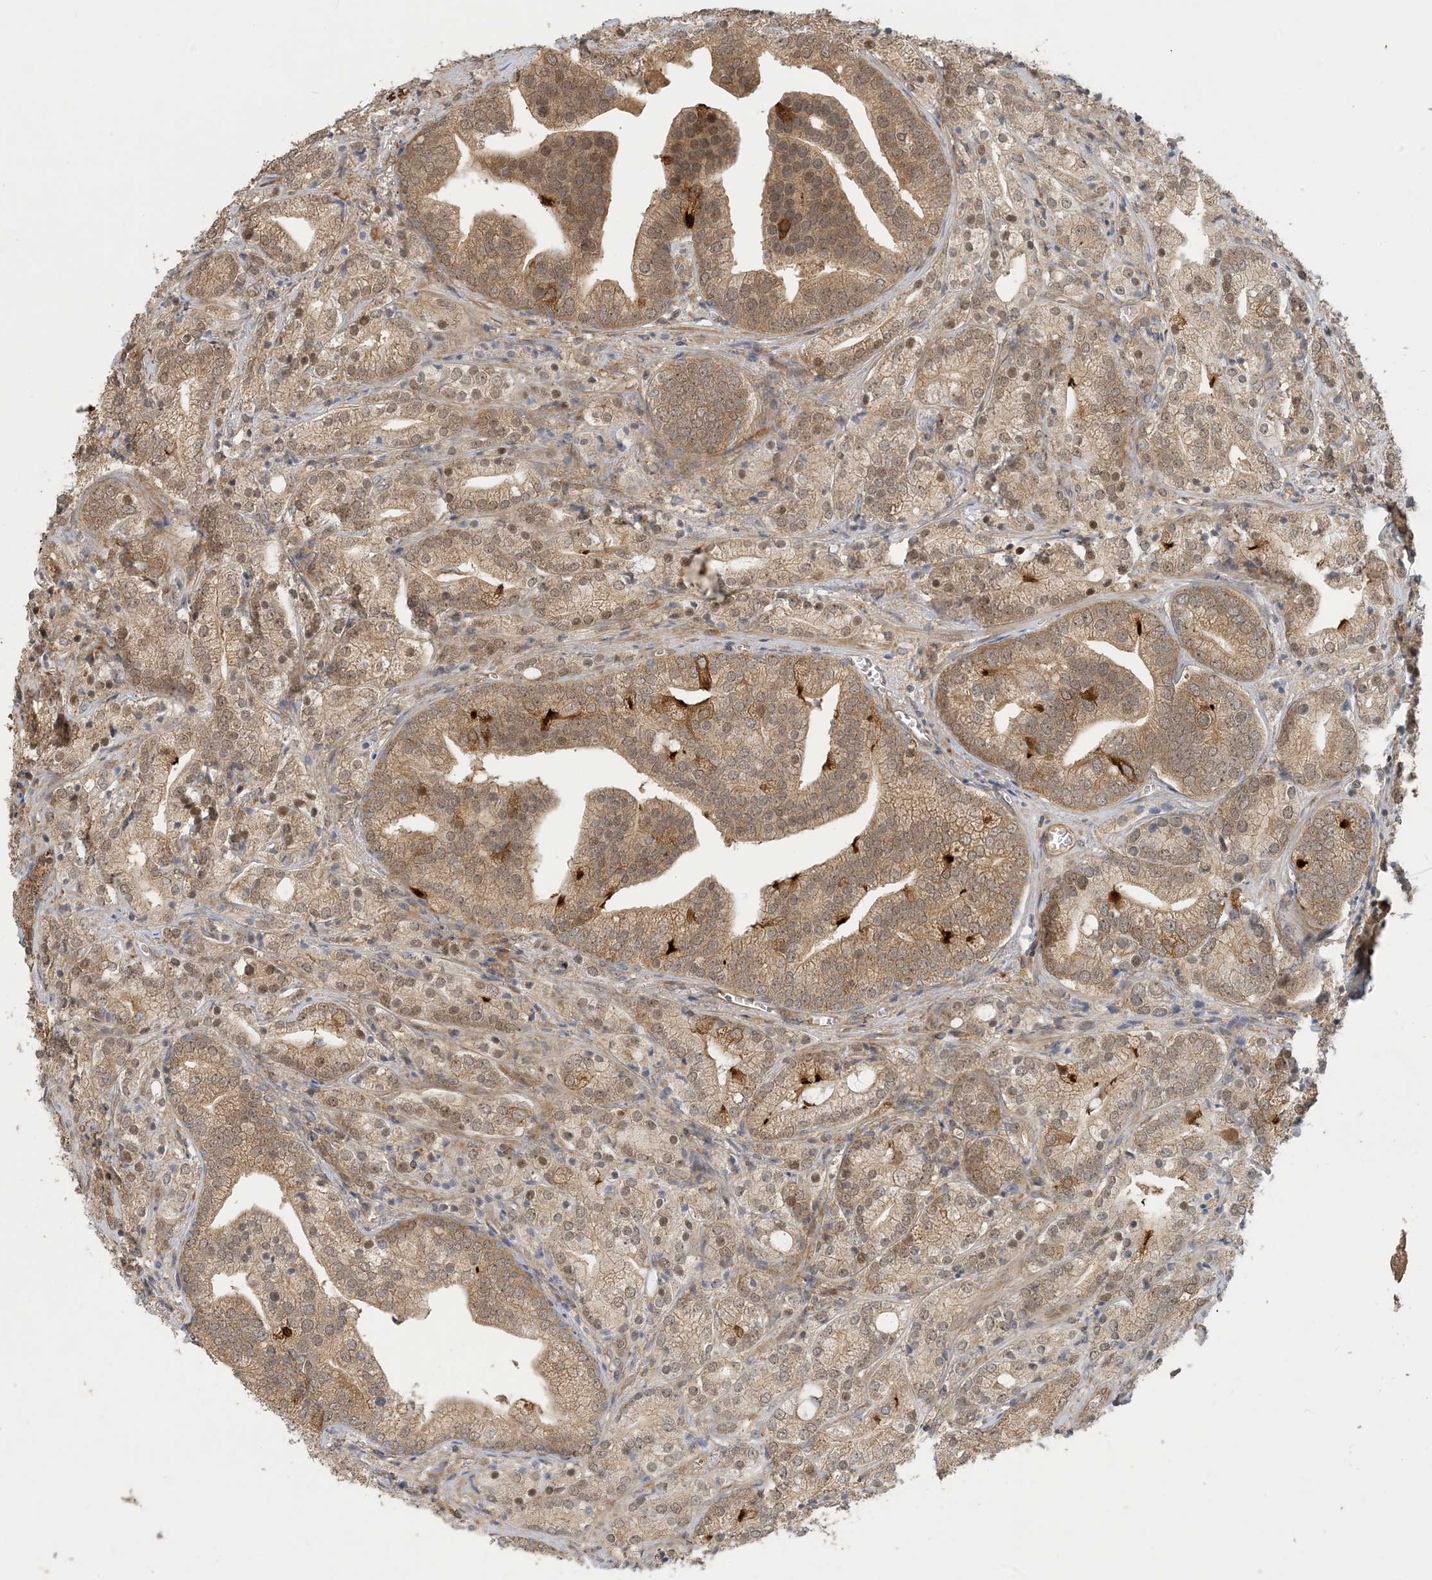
{"staining": {"intensity": "moderate", "quantity": ">75%", "location": "cytoplasmic/membranous"}, "tissue": "prostate cancer", "cell_type": "Tumor cells", "image_type": "cancer", "snomed": [{"axis": "morphology", "description": "Adenocarcinoma, High grade"}, {"axis": "topography", "description": "Prostate"}], "caption": "Human adenocarcinoma (high-grade) (prostate) stained with a brown dye exhibits moderate cytoplasmic/membranous positive positivity in about >75% of tumor cells.", "gene": "ZBTB3", "patient": {"sex": "male", "age": 57}}